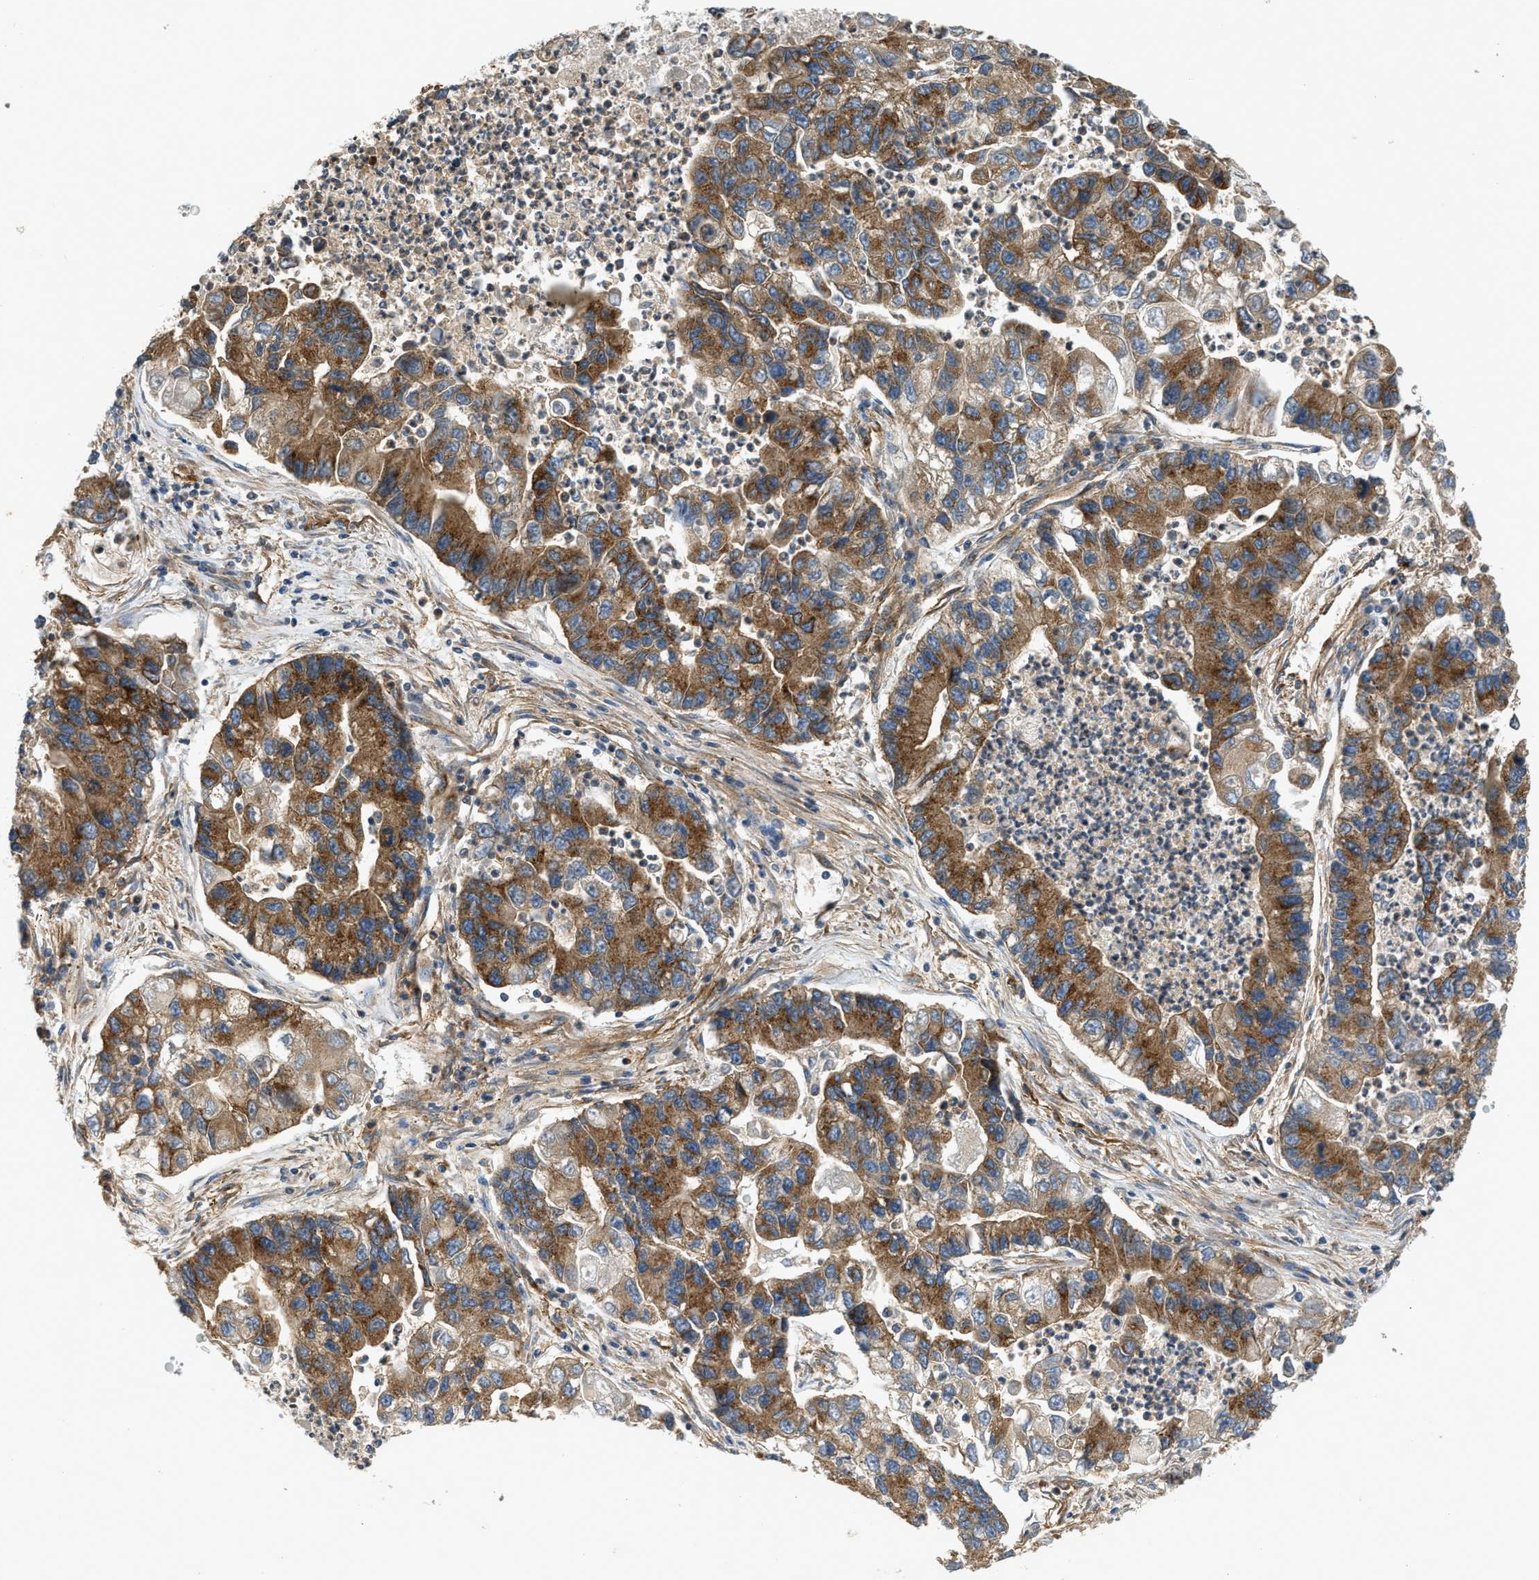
{"staining": {"intensity": "moderate", "quantity": ">75%", "location": "cytoplasmic/membranous"}, "tissue": "lung cancer", "cell_type": "Tumor cells", "image_type": "cancer", "snomed": [{"axis": "morphology", "description": "Adenocarcinoma, NOS"}, {"axis": "topography", "description": "Lung"}], "caption": "Brown immunohistochemical staining in lung cancer (adenocarcinoma) displays moderate cytoplasmic/membranous positivity in about >75% of tumor cells.", "gene": "HIP1", "patient": {"sex": "female", "age": 51}}